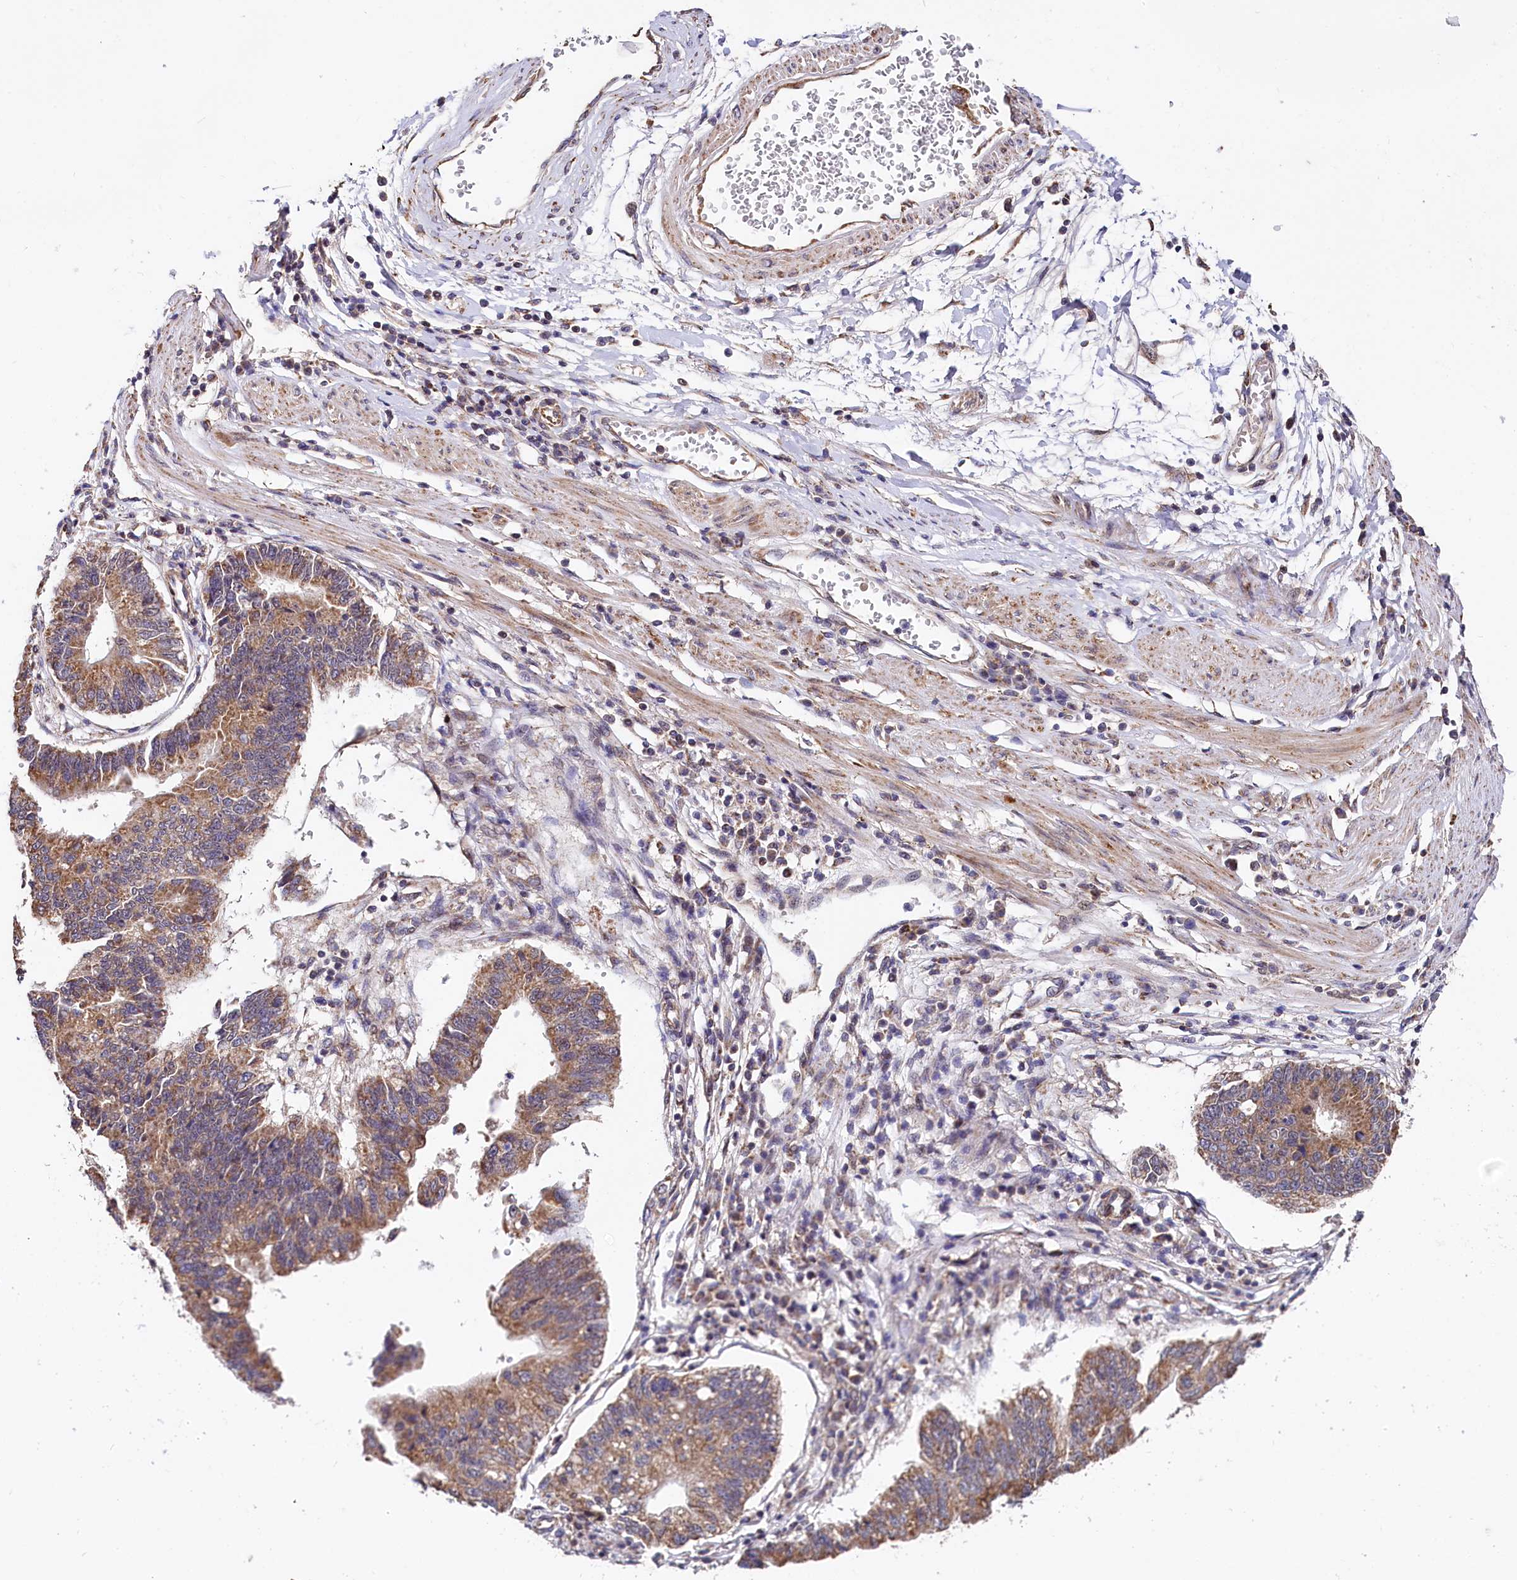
{"staining": {"intensity": "moderate", "quantity": ">75%", "location": "cytoplasmic/membranous"}, "tissue": "stomach cancer", "cell_type": "Tumor cells", "image_type": "cancer", "snomed": [{"axis": "morphology", "description": "Adenocarcinoma, NOS"}, {"axis": "topography", "description": "Stomach"}], "caption": "A brown stain labels moderate cytoplasmic/membranous expression of a protein in stomach cancer tumor cells.", "gene": "SPRYD3", "patient": {"sex": "male", "age": 59}}